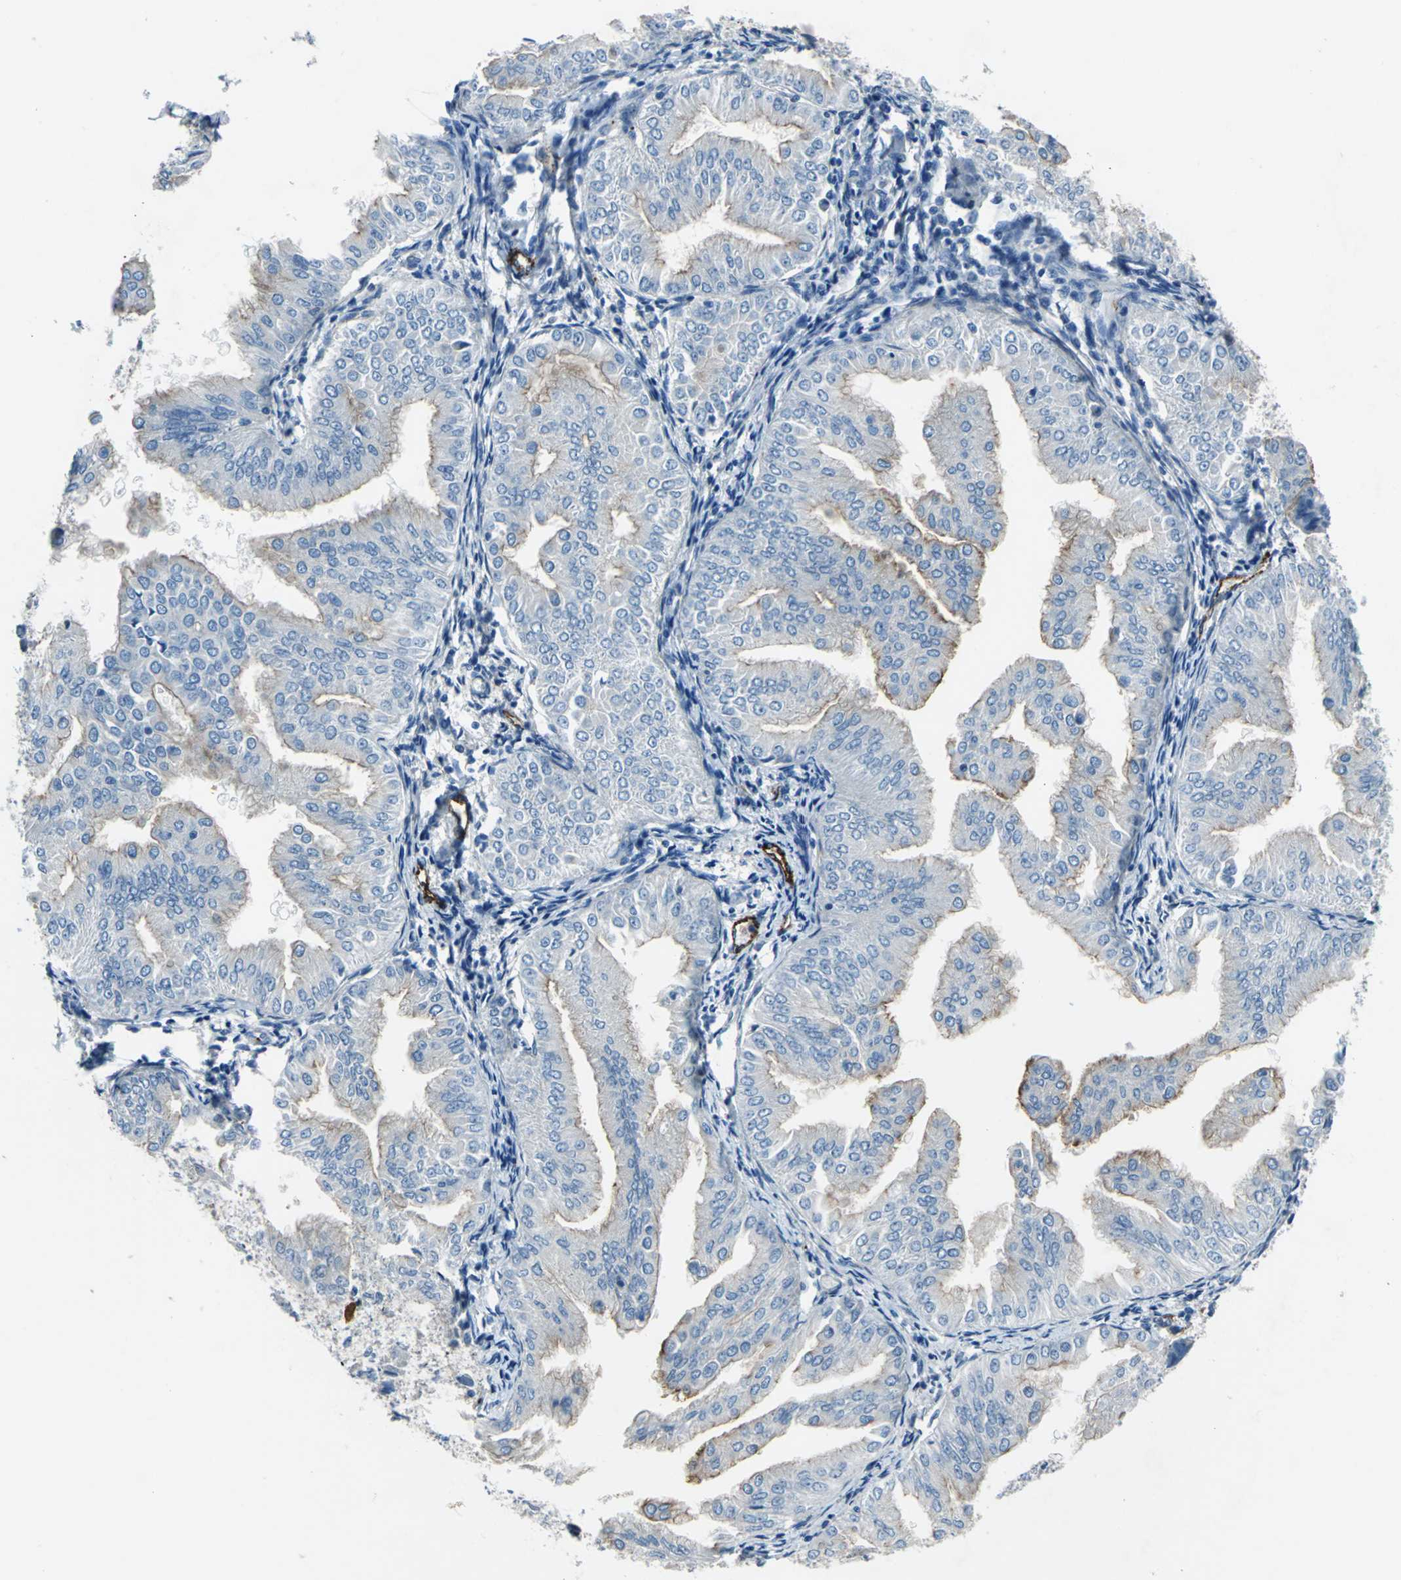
{"staining": {"intensity": "moderate", "quantity": "25%-75%", "location": "cytoplasmic/membranous"}, "tissue": "endometrial cancer", "cell_type": "Tumor cells", "image_type": "cancer", "snomed": [{"axis": "morphology", "description": "Adenocarcinoma, NOS"}, {"axis": "topography", "description": "Endometrium"}], "caption": "Brown immunohistochemical staining in endometrial cancer (adenocarcinoma) shows moderate cytoplasmic/membranous staining in about 25%-75% of tumor cells. Nuclei are stained in blue.", "gene": "SELP", "patient": {"sex": "female", "age": 53}}